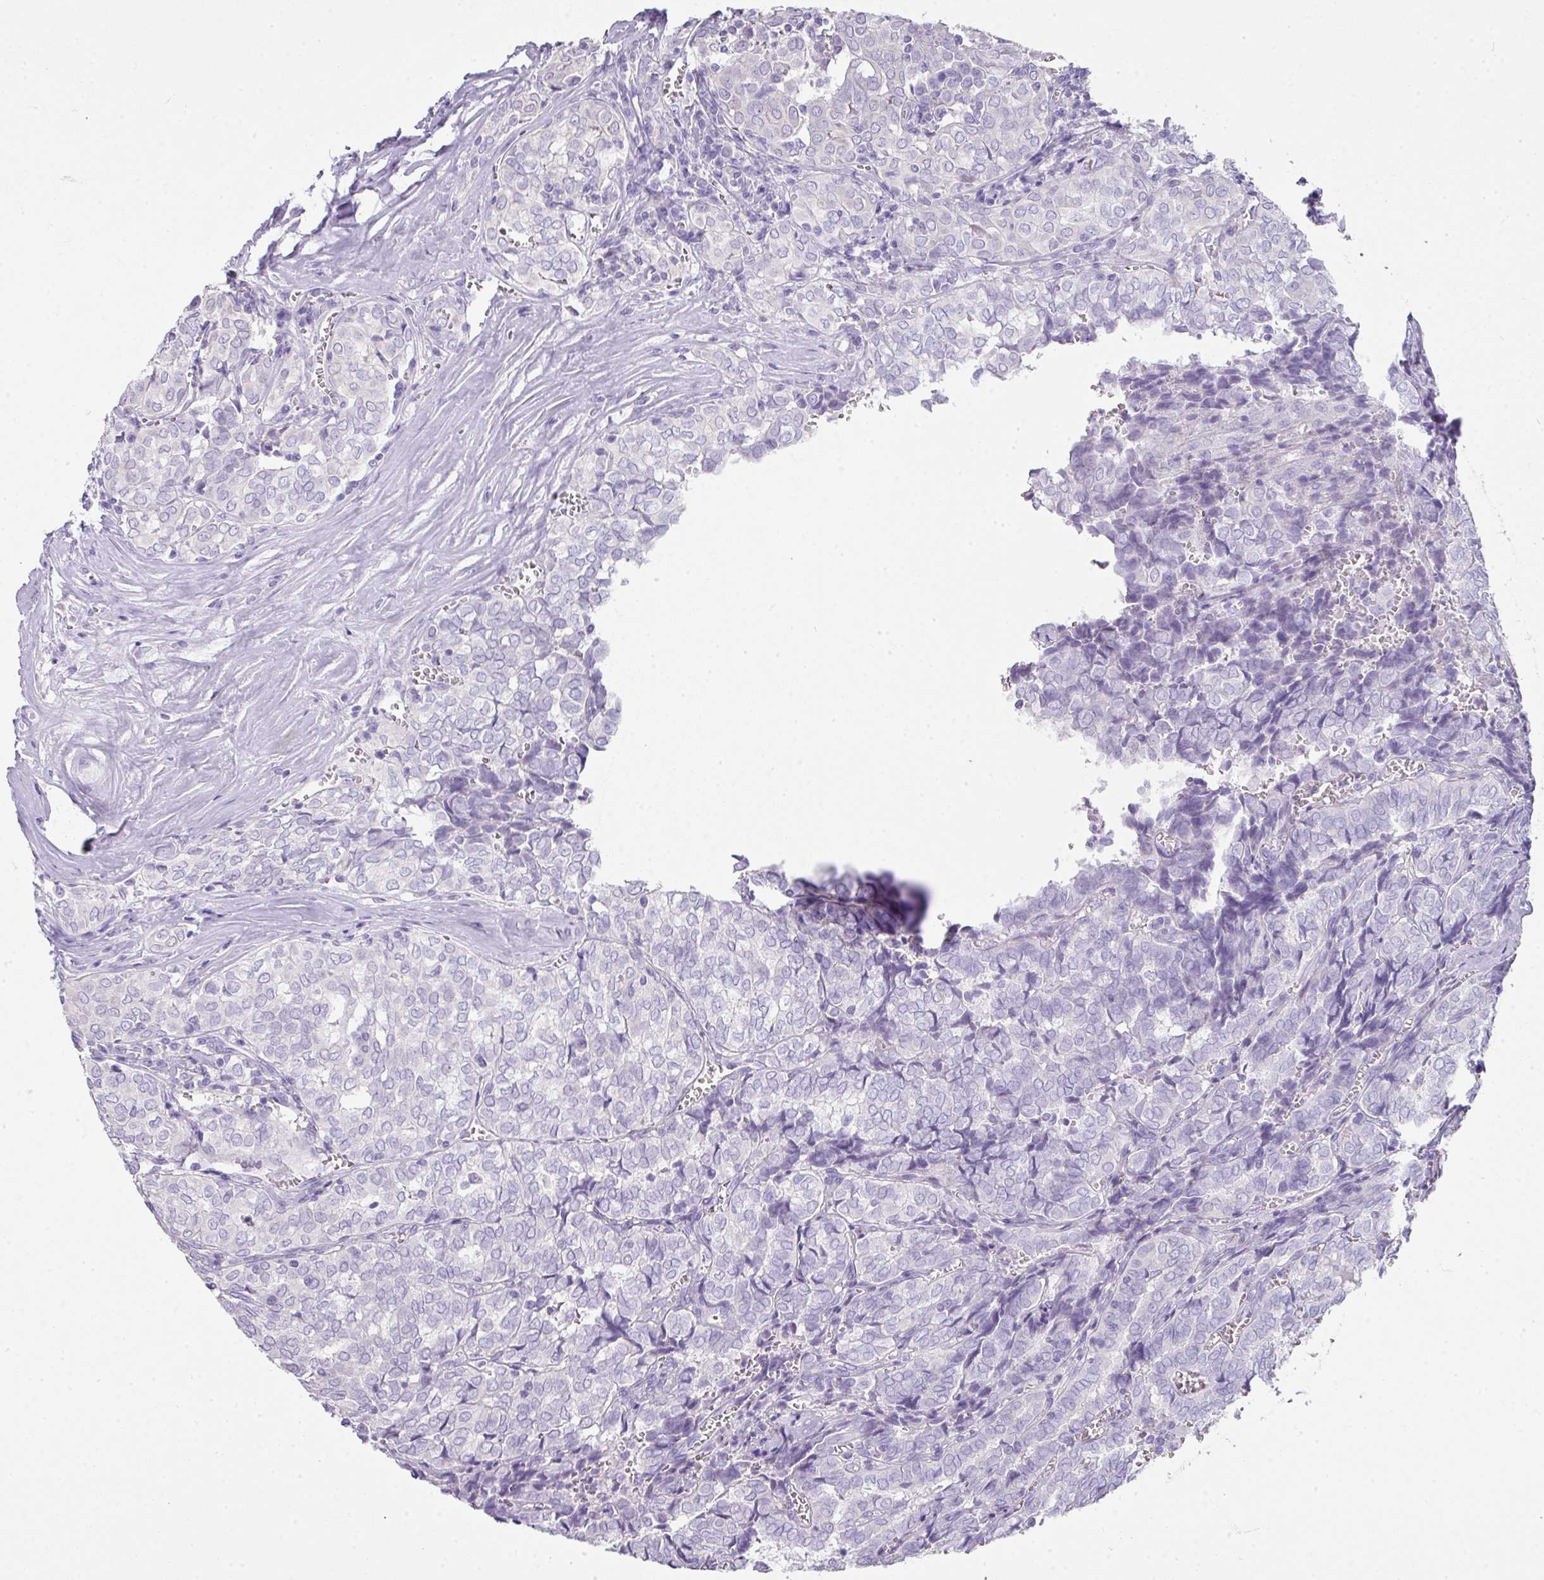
{"staining": {"intensity": "negative", "quantity": "none", "location": "none"}, "tissue": "thyroid cancer", "cell_type": "Tumor cells", "image_type": "cancer", "snomed": [{"axis": "morphology", "description": "Papillary adenocarcinoma, NOS"}, {"axis": "topography", "description": "Thyroid gland"}], "caption": "Tumor cells show no significant expression in thyroid cancer.", "gene": "GLI4", "patient": {"sex": "female", "age": 30}}